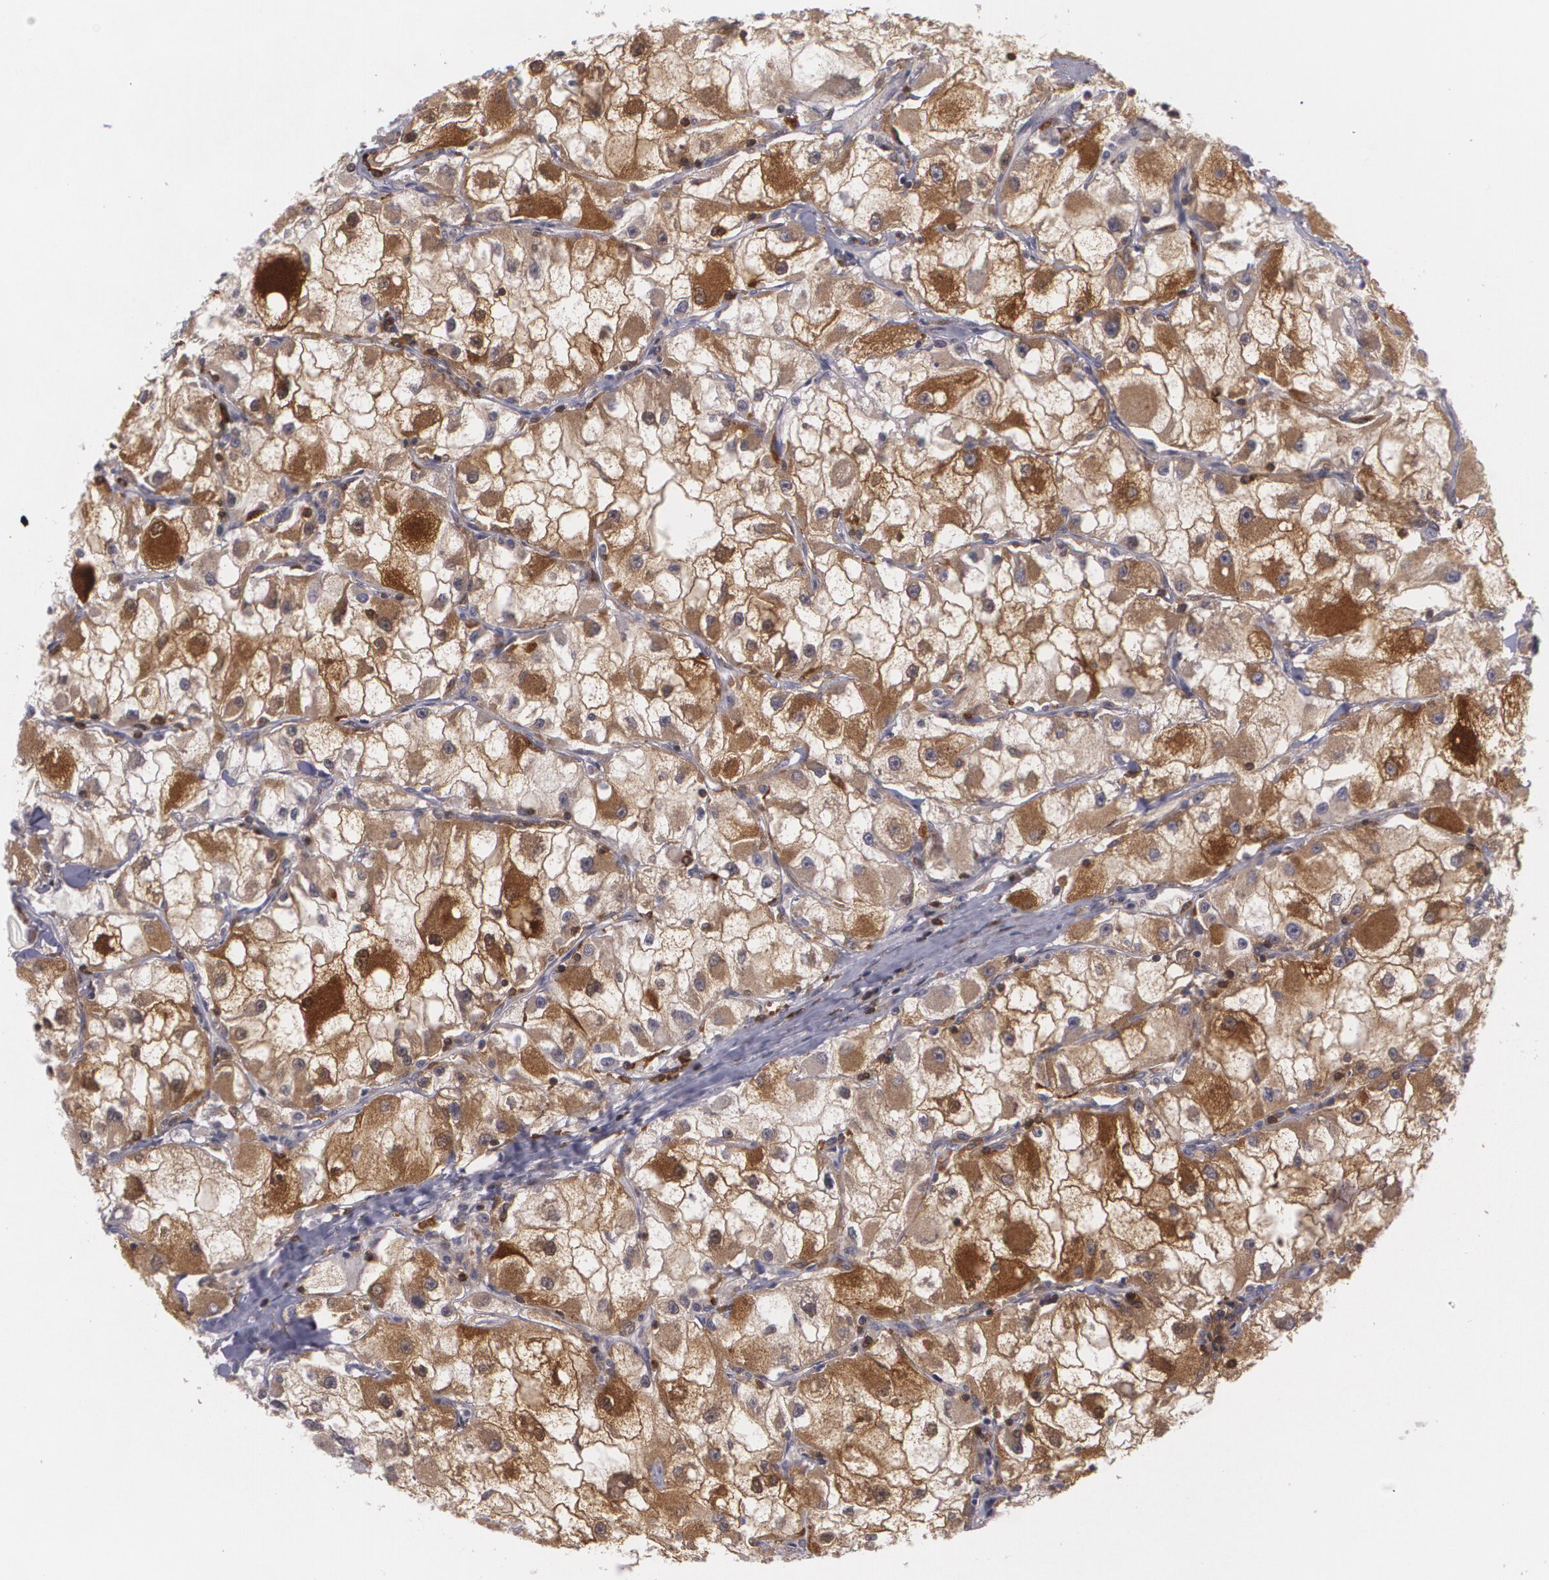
{"staining": {"intensity": "strong", "quantity": ">75%", "location": "cytoplasmic/membranous"}, "tissue": "renal cancer", "cell_type": "Tumor cells", "image_type": "cancer", "snomed": [{"axis": "morphology", "description": "Adenocarcinoma, NOS"}, {"axis": "topography", "description": "Kidney"}], "caption": "High-magnification brightfield microscopy of renal cancer (adenocarcinoma) stained with DAB (brown) and counterstained with hematoxylin (blue). tumor cells exhibit strong cytoplasmic/membranous staining is seen in about>75% of cells.", "gene": "BIN1", "patient": {"sex": "female", "age": 73}}